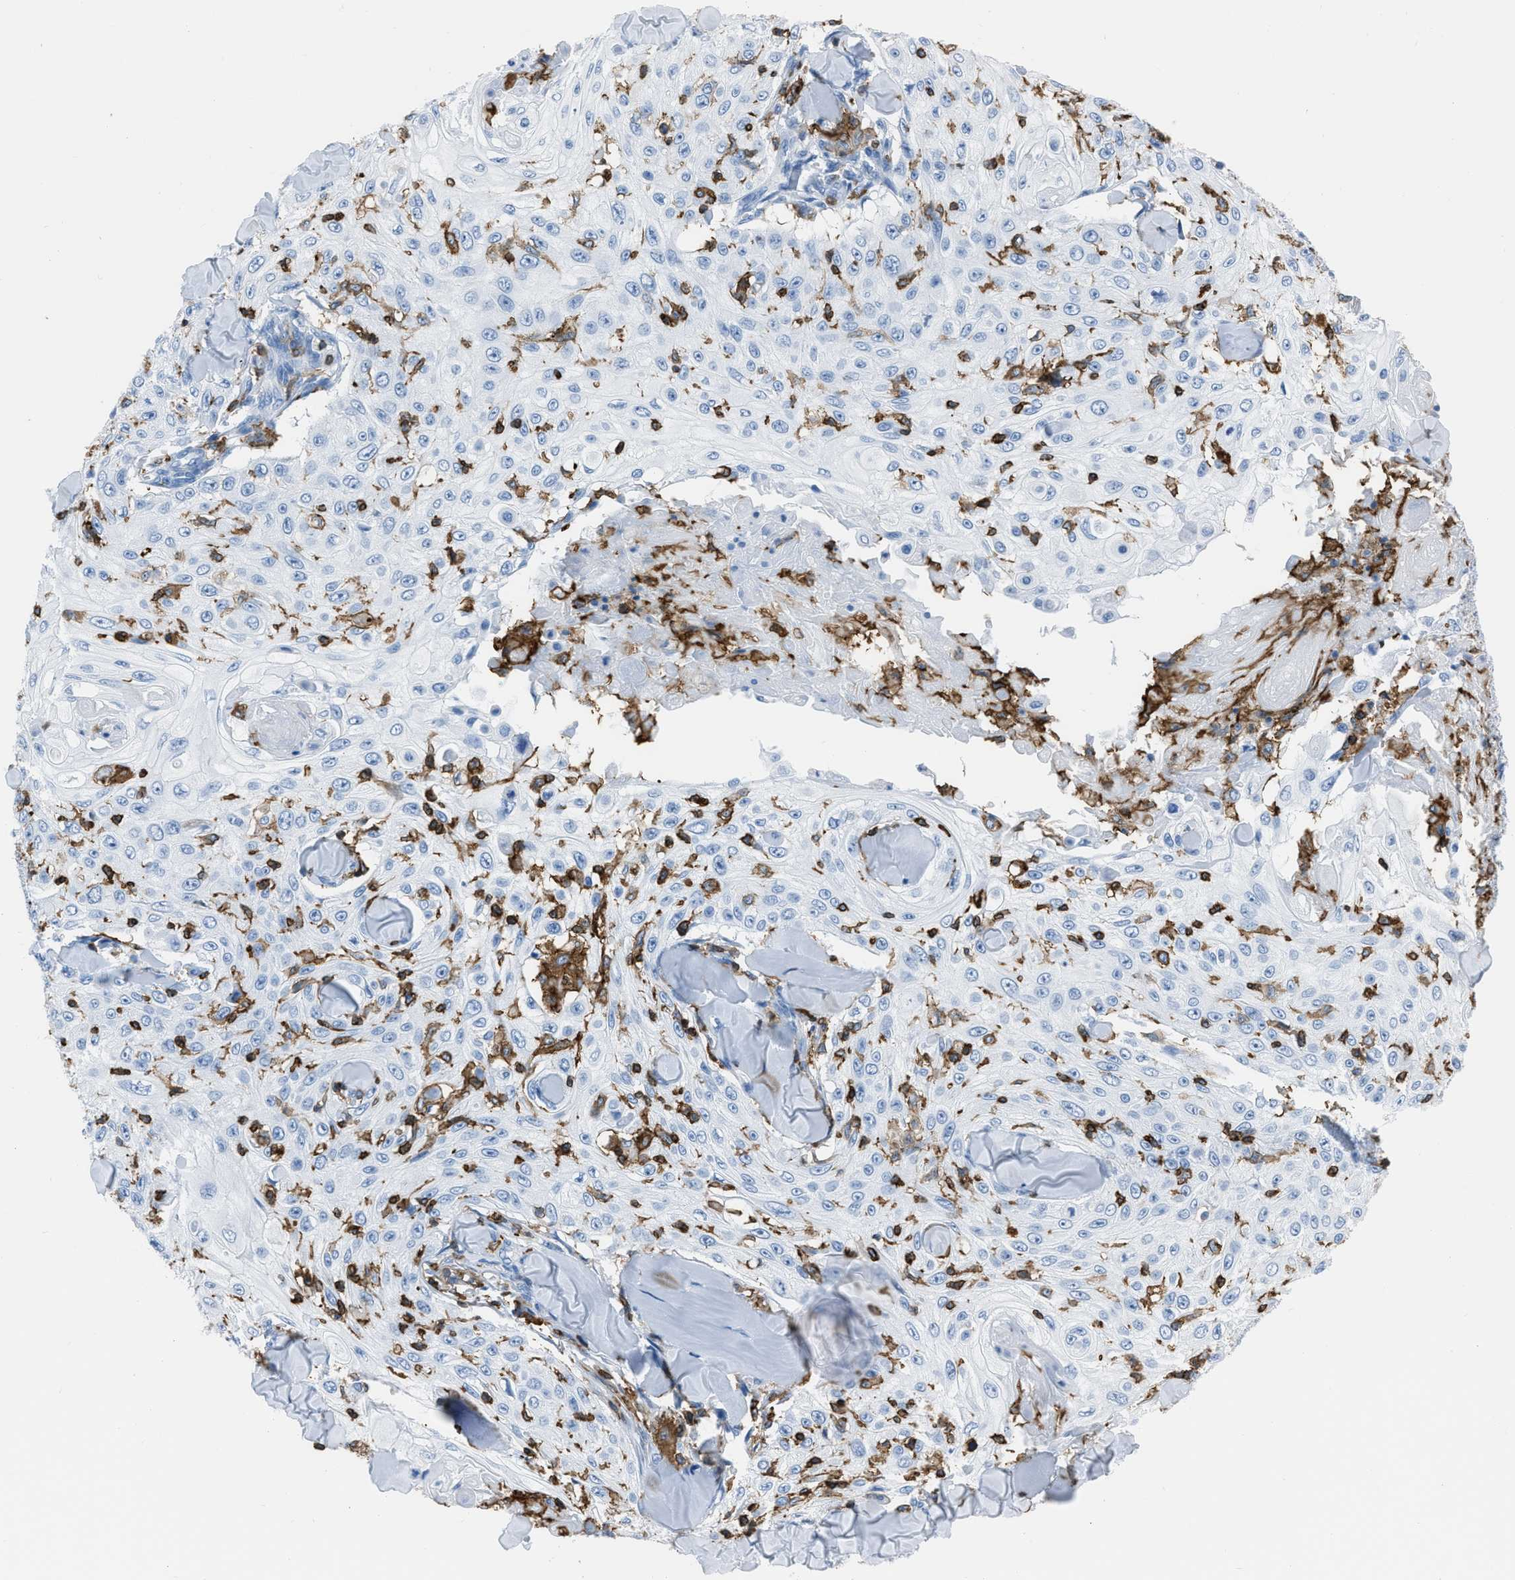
{"staining": {"intensity": "negative", "quantity": "none", "location": "none"}, "tissue": "skin cancer", "cell_type": "Tumor cells", "image_type": "cancer", "snomed": [{"axis": "morphology", "description": "Squamous cell carcinoma, NOS"}, {"axis": "topography", "description": "Skin"}], "caption": "Tumor cells show no significant protein positivity in skin squamous cell carcinoma.", "gene": "LSP1", "patient": {"sex": "male", "age": 86}}